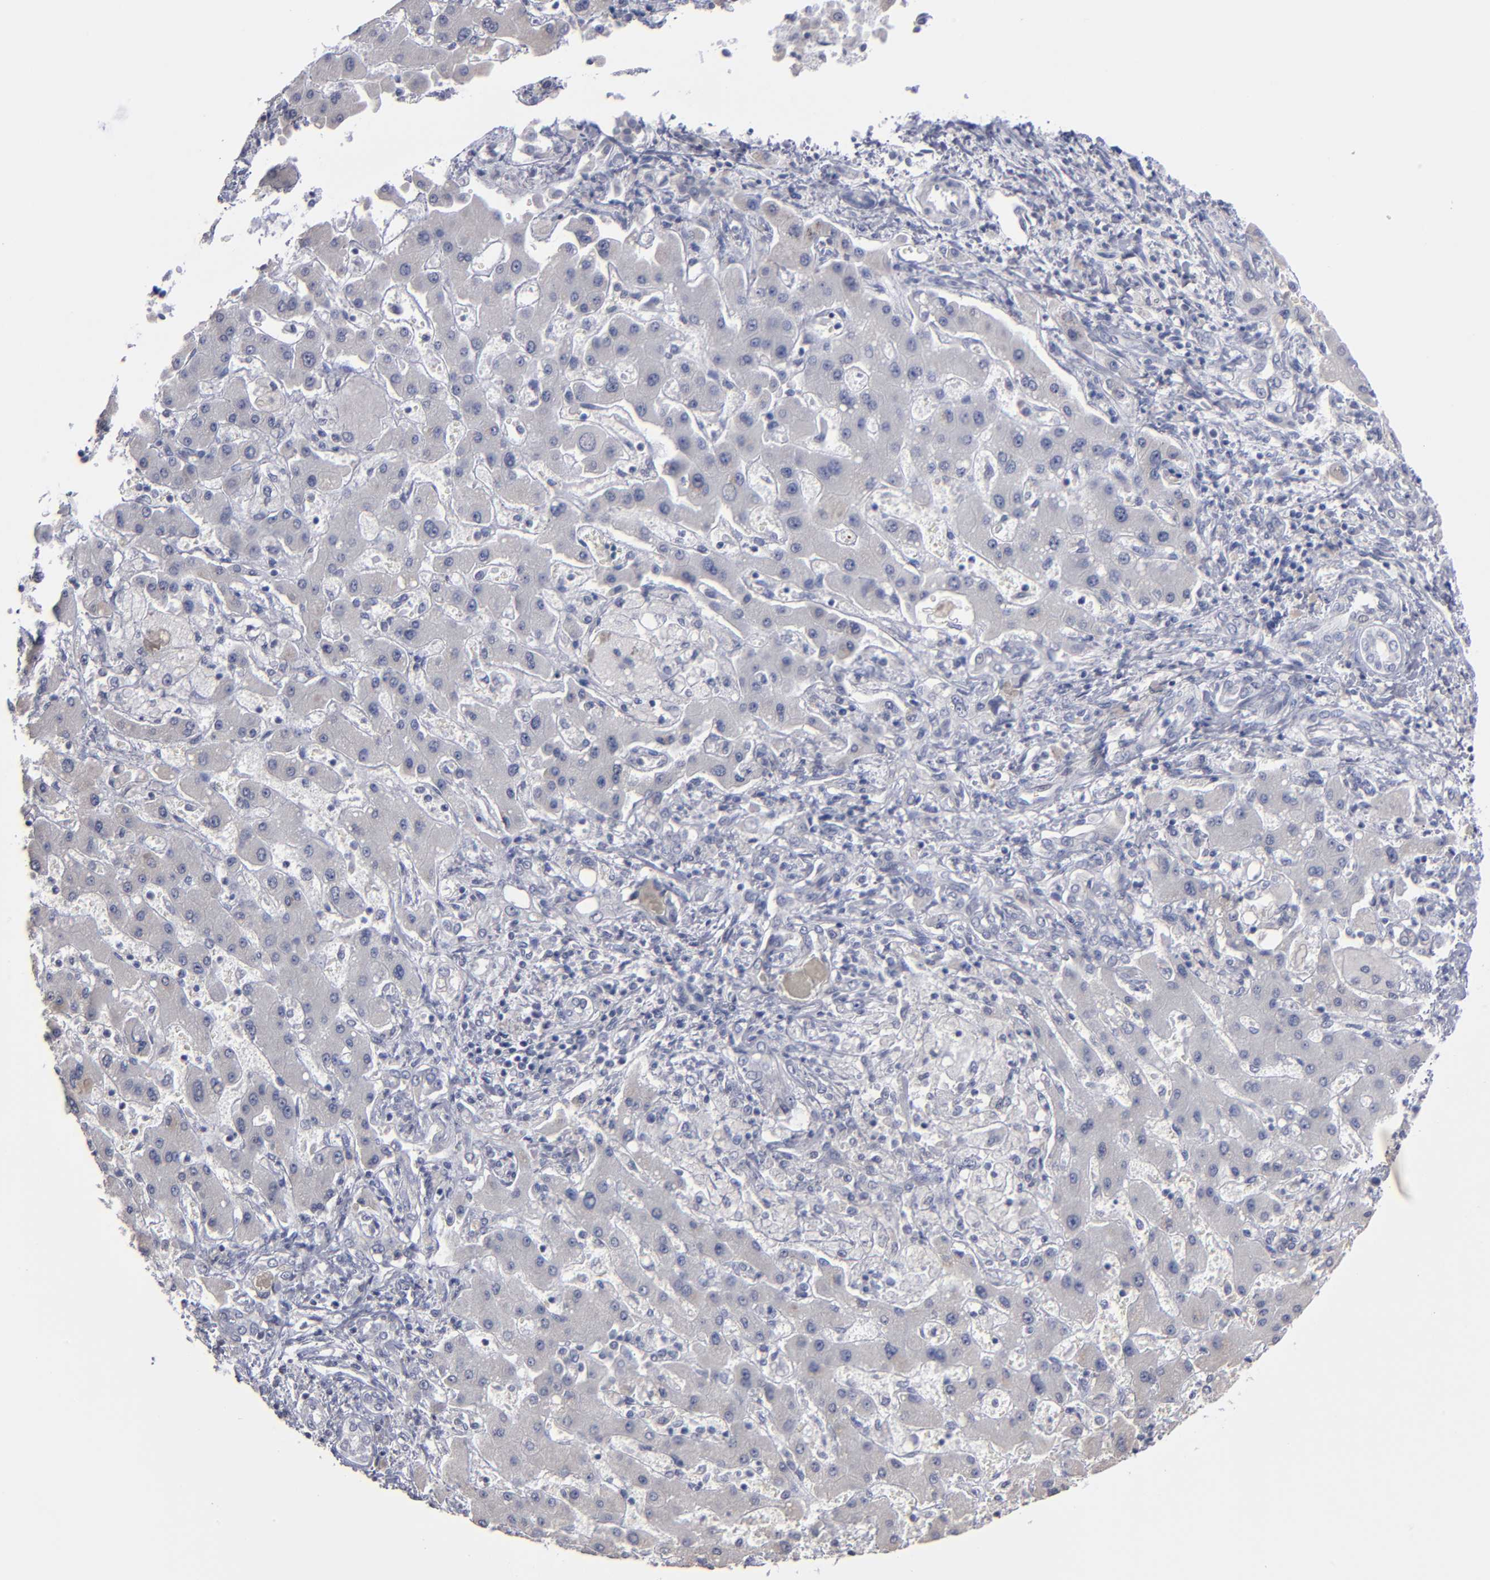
{"staining": {"intensity": "negative", "quantity": "none", "location": "none"}, "tissue": "liver cancer", "cell_type": "Tumor cells", "image_type": "cancer", "snomed": [{"axis": "morphology", "description": "Cholangiocarcinoma"}, {"axis": "topography", "description": "Liver"}], "caption": "An immunohistochemistry photomicrograph of cholangiocarcinoma (liver) is shown. There is no staining in tumor cells of cholangiocarcinoma (liver). (Stains: DAB (3,3'-diaminobenzidine) immunohistochemistry with hematoxylin counter stain, Microscopy: brightfield microscopy at high magnification).", "gene": "RPH3A", "patient": {"sex": "male", "age": 50}}